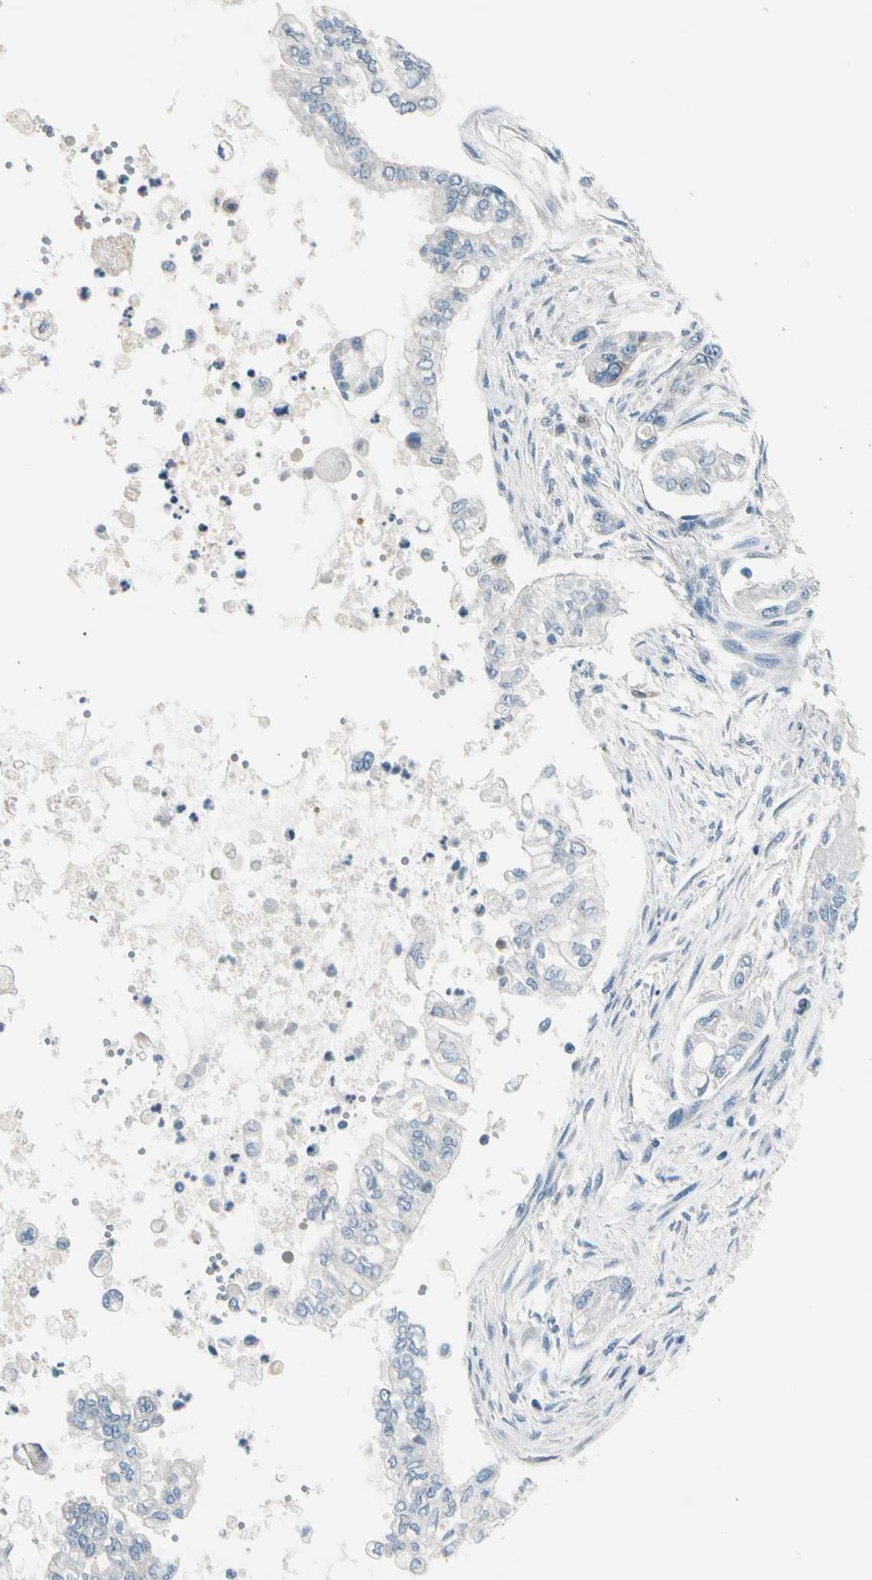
{"staining": {"intensity": "negative", "quantity": "none", "location": "none"}, "tissue": "pancreatic cancer", "cell_type": "Tumor cells", "image_type": "cancer", "snomed": [{"axis": "morphology", "description": "Normal tissue, NOS"}, {"axis": "topography", "description": "Pancreas"}], "caption": "A photomicrograph of human pancreatic cancer is negative for staining in tumor cells.", "gene": "STK40", "patient": {"sex": "male", "age": 42}}